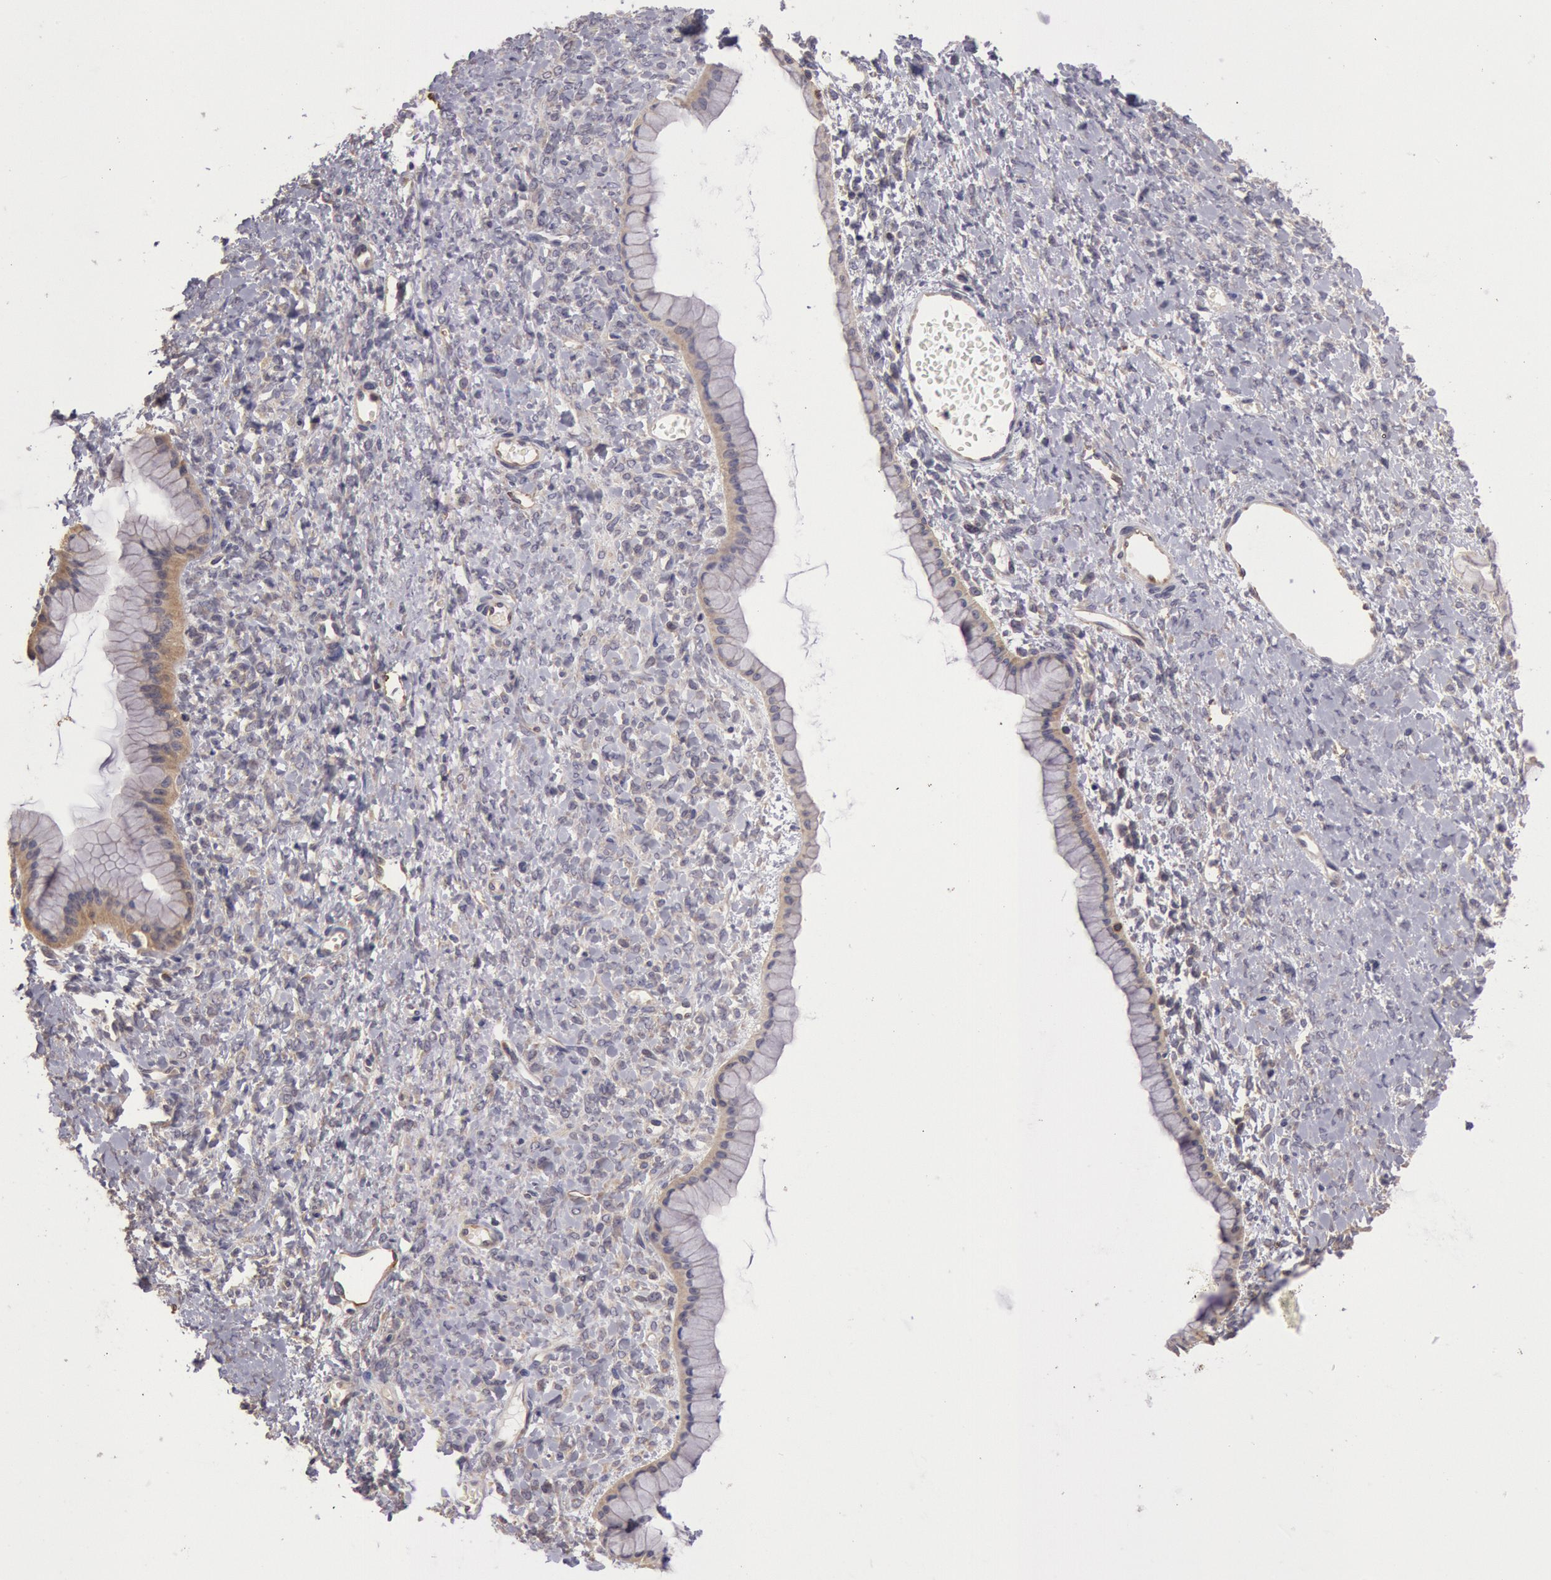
{"staining": {"intensity": "weak", "quantity": ">75%", "location": "cytoplasmic/membranous"}, "tissue": "ovarian cancer", "cell_type": "Tumor cells", "image_type": "cancer", "snomed": [{"axis": "morphology", "description": "Cystadenocarcinoma, mucinous, NOS"}, {"axis": "topography", "description": "Ovary"}], "caption": "Ovarian mucinous cystadenocarcinoma stained with a protein marker reveals weak staining in tumor cells.", "gene": "NMT2", "patient": {"sex": "female", "age": 25}}